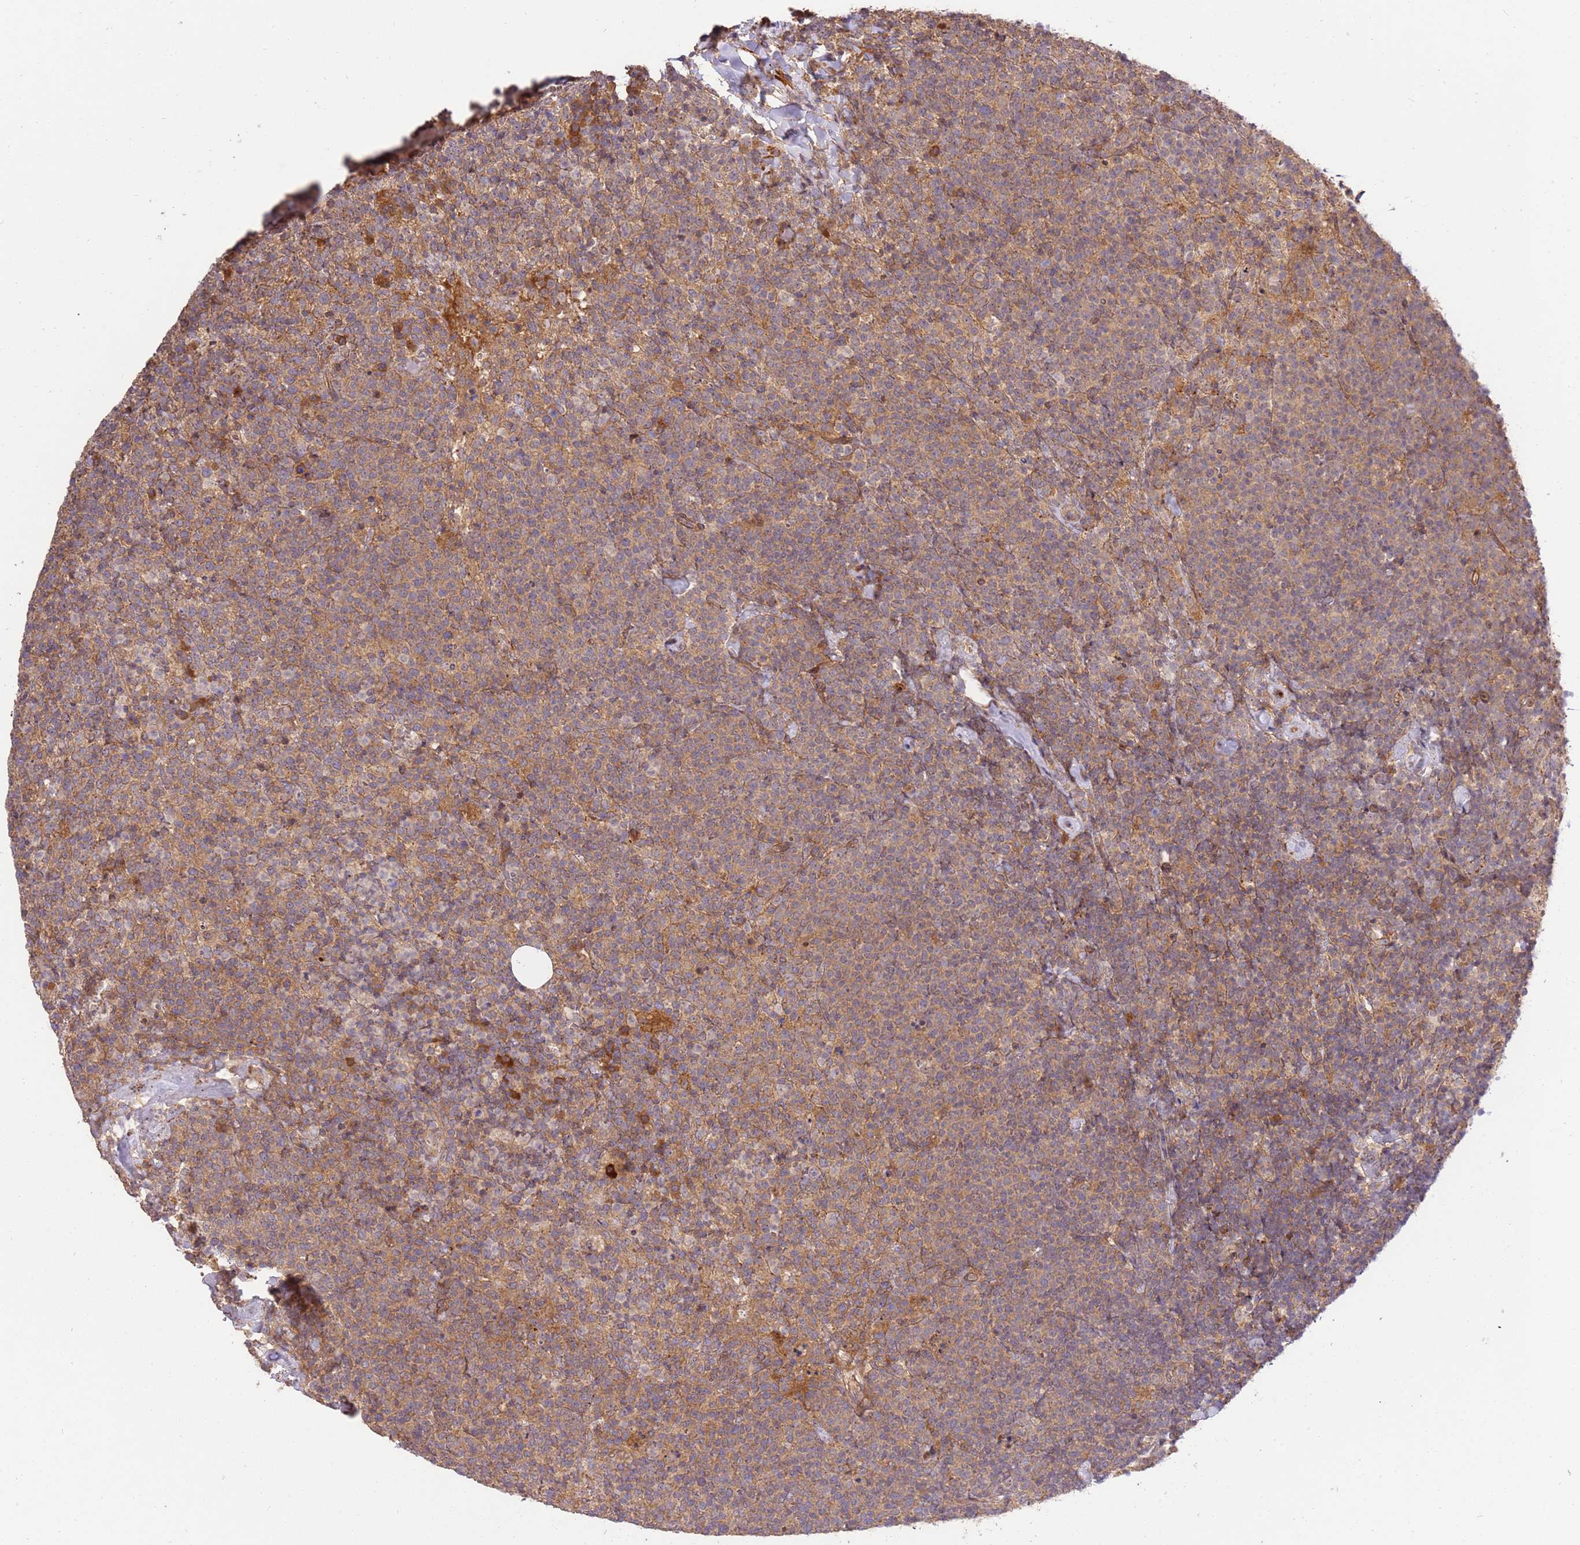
{"staining": {"intensity": "weak", "quantity": "25%-75%", "location": "cytoplasmic/membranous"}, "tissue": "lymphoma", "cell_type": "Tumor cells", "image_type": "cancer", "snomed": [{"axis": "morphology", "description": "Malignant lymphoma, non-Hodgkin's type, High grade"}, {"axis": "topography", "description": "Lymph node"}], "caption": "The histopathology image reveals staining of lymphoma, revealing weak cytoplasmic/membranous protein positivity (brown color) within tumor cells. The protein of interest is stained brown, and the nuclei are stained in blue (DAB (3,3'-diaminobenzidine) IHC with brightfield microscopy, high magnification).", "gene": "GAREM1", "patient": {"sex": "male", "age": 61}}